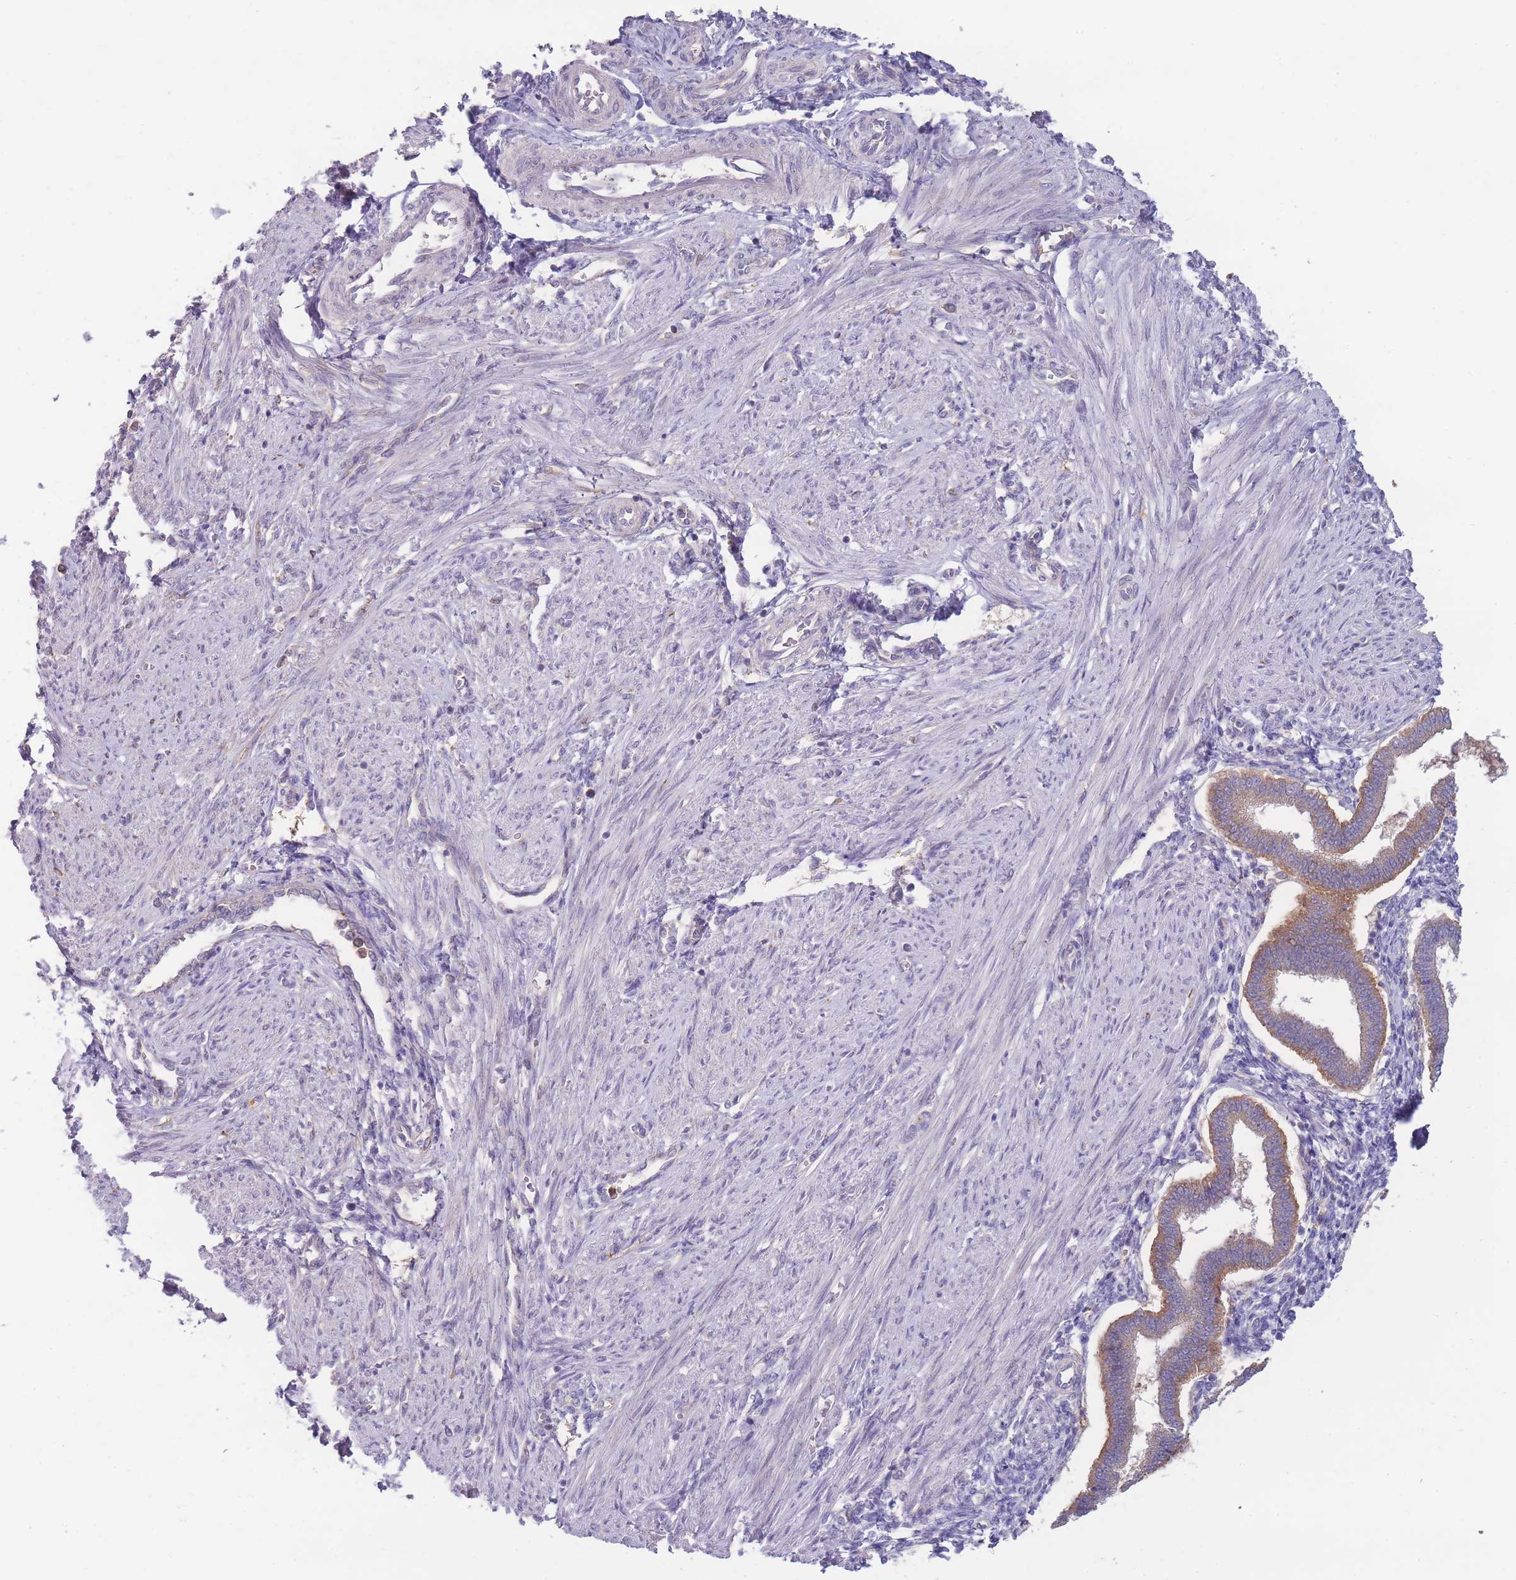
{"staining": {"intensity": "moderate", "quantity": "<25%", "location": "cytoplasmic/membranous"}, "tissue": "endometrium", "cell_type": "Cells in endometrial stroma", "image_type": "normal", "snomed": [{"axis": "morphology", "description": "Normal tissue, NOS"}, {"axis": "topography", "description": "Endometrium"}], "caption": "A photomicrograph showing moderate cytoplasmic/membranous expression in approximately <25% of cells in endometrial stroma in normal endometrium, as visualized by brown immunohistochemical staining.", "gene": "STEAP3", "patient": {"sex": "female", "age": 24}}